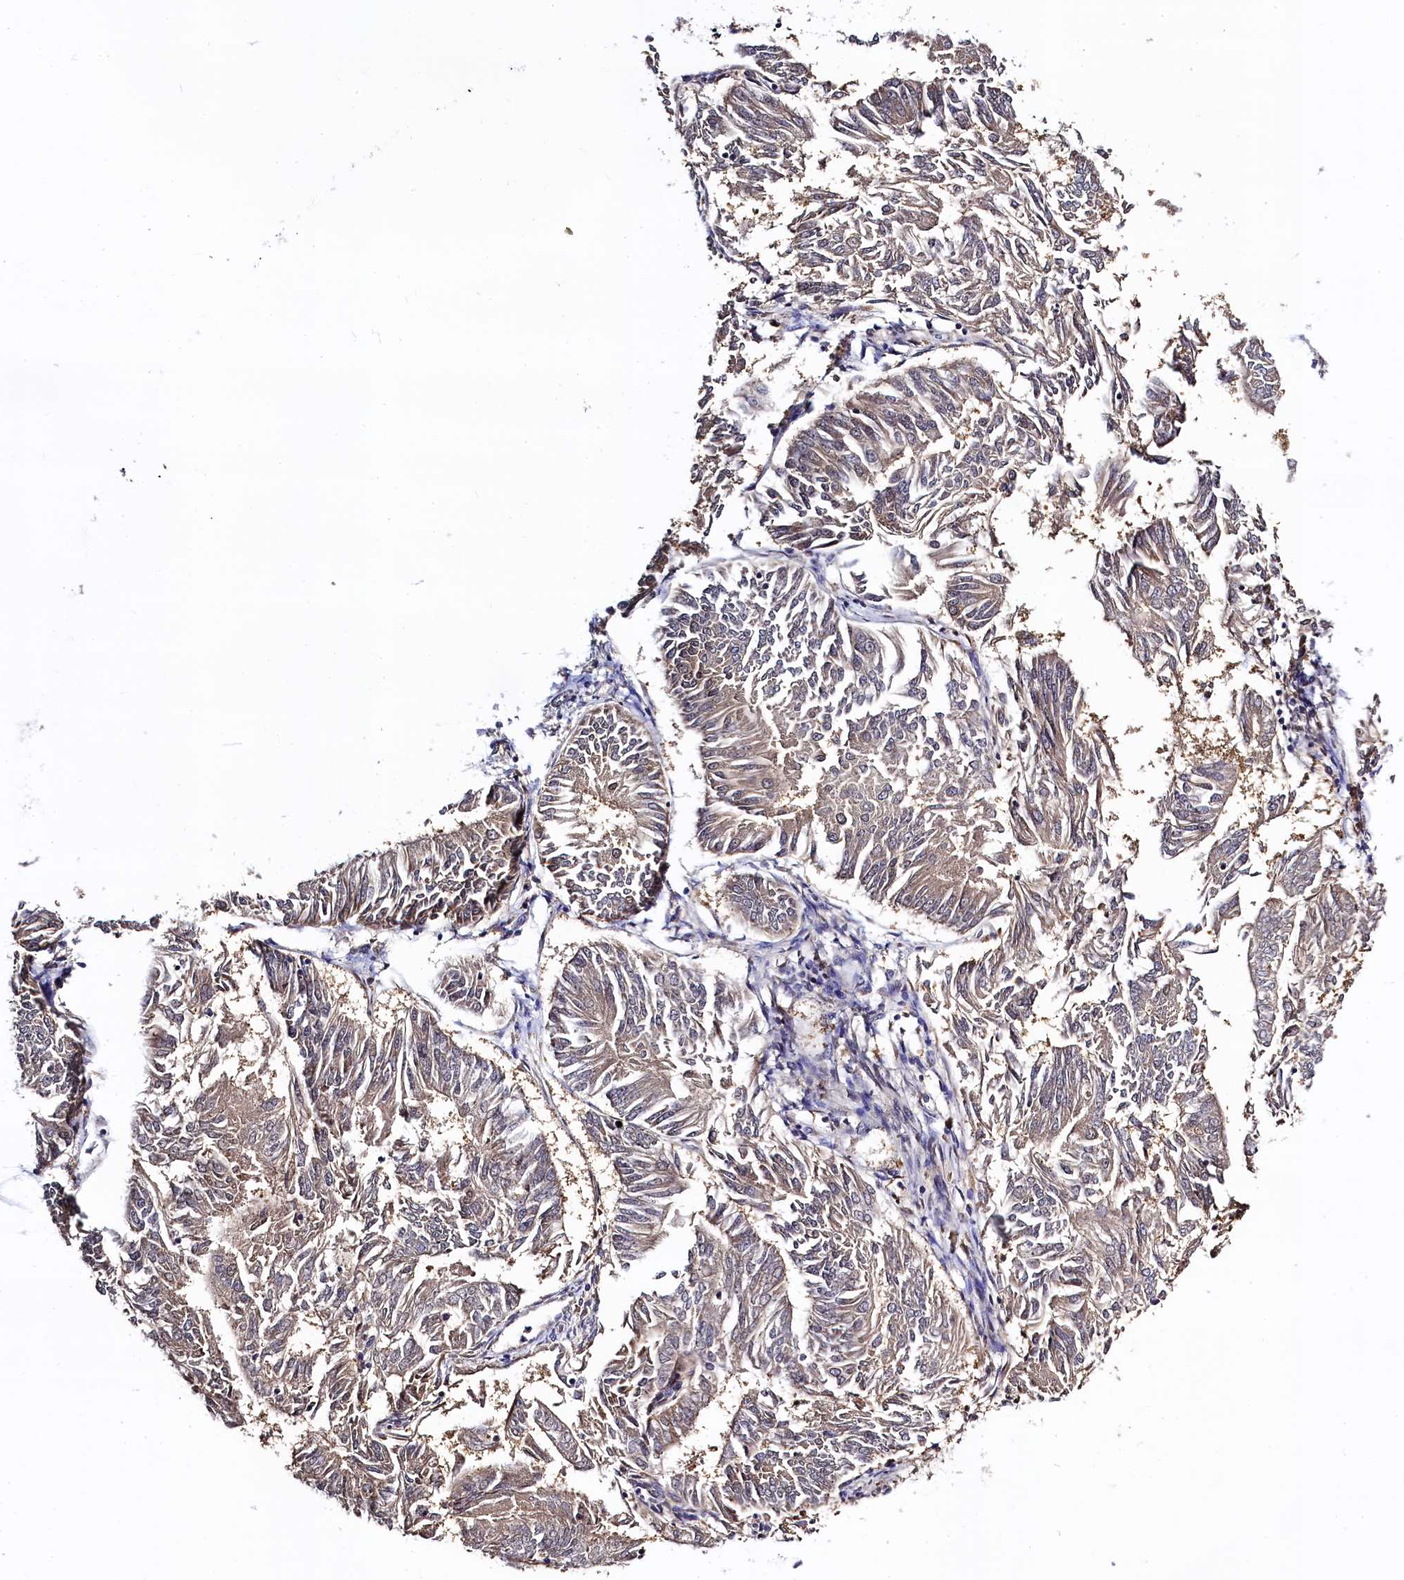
{"staining": {"intensity": "negative", "quantity": "none", "location": "none"}, "tissue": "endometrial cancer", "cell_type": "Tumor cells", "image_type": "cancer", "snomed": [{"axis": "morphology", "description": "Adenocarcinoma, NOS"}, {"axis": "topography", "description": "Endometrium"}], "caption": "Immunohistochemistry of human adenocarcinoma (endometrial) shows no staining in tumor cells.", "gene": "C11orf54", "patient": {"sex": "female", "age": 58}}